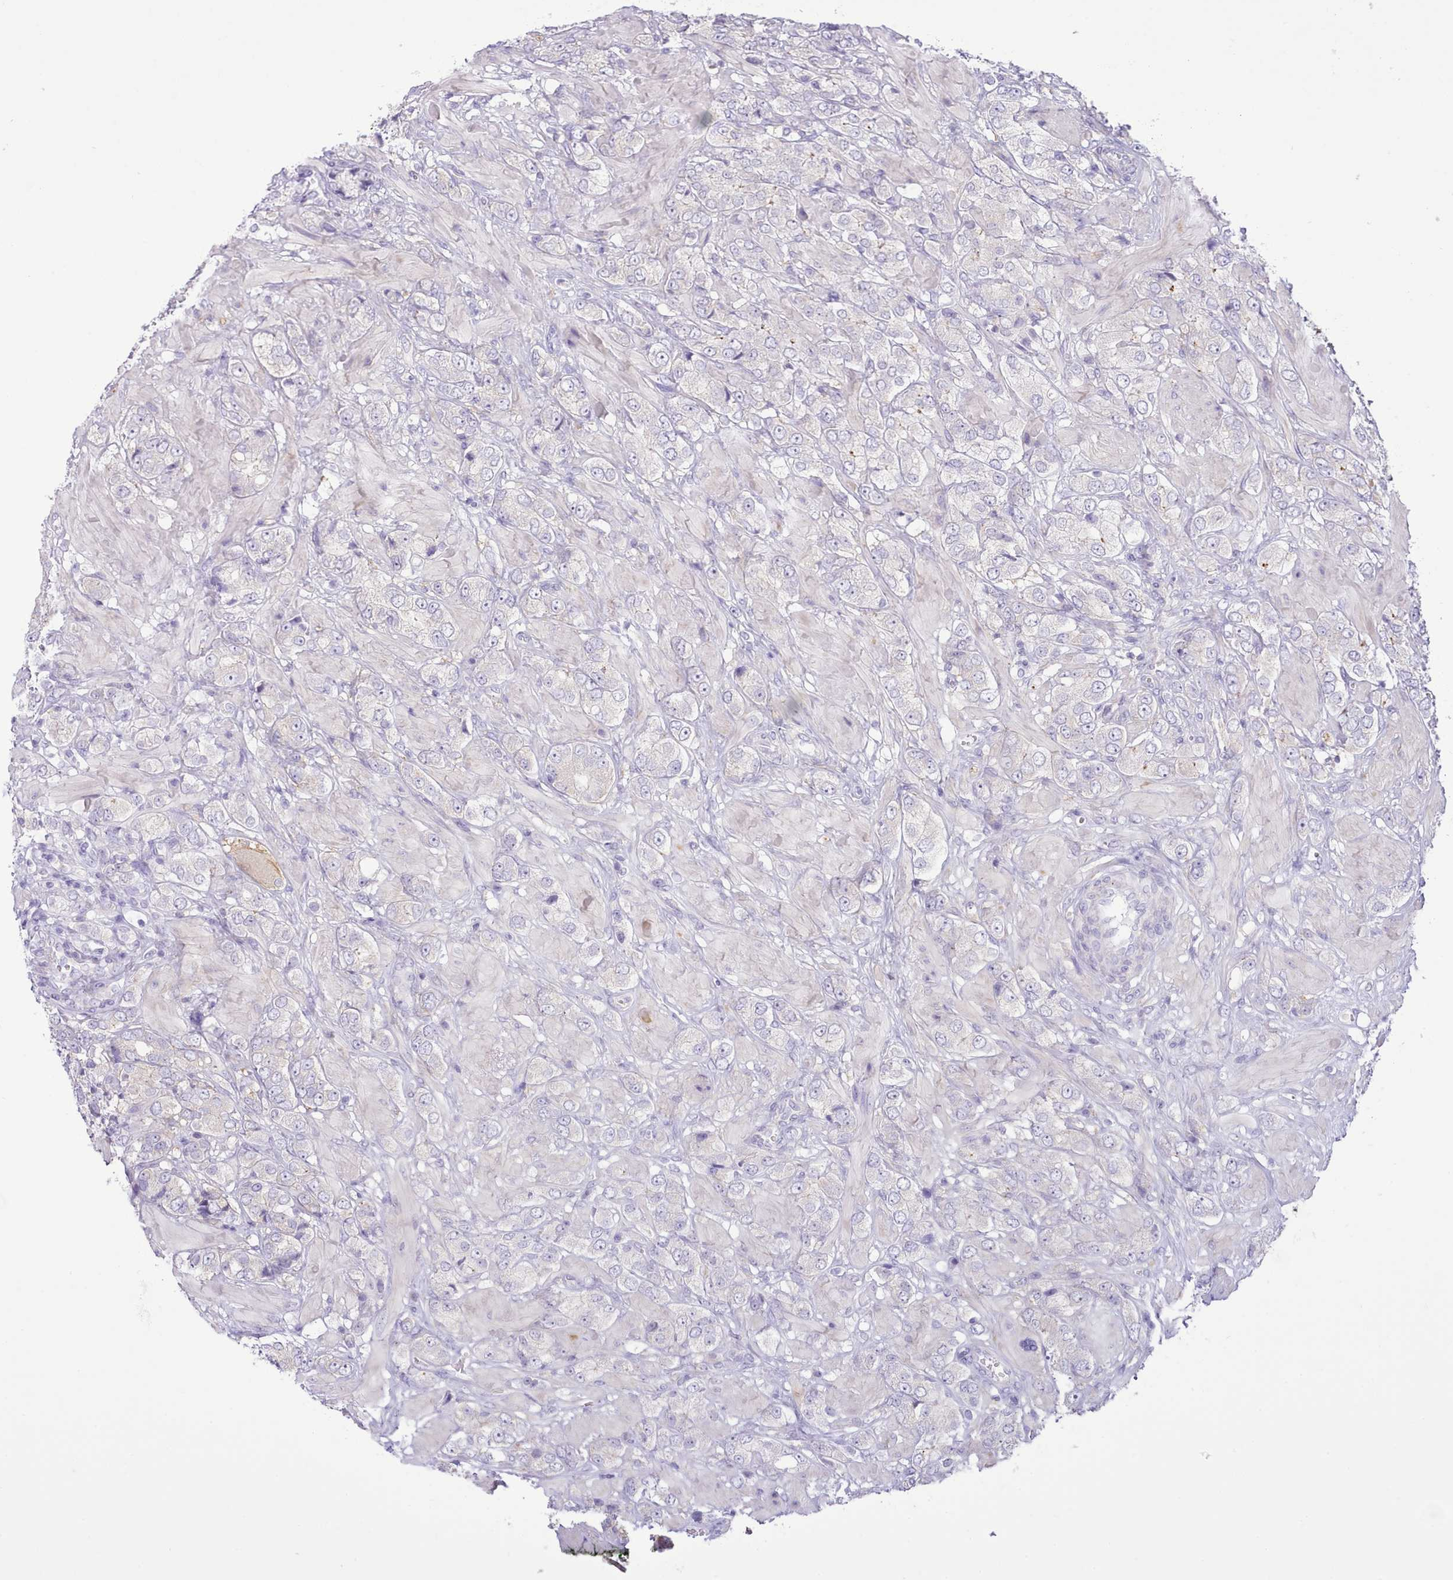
{"staining": {"intensity": "negative", "quantity": "none", "location": "none"}, "tissue": "prostate cancer", "cell_type": "Tumor cells", "image_type": "cancer", "snomed": [{"axis": "morphology", "description": "Adenocarcinoma, High grade"}, {"axis": "topography", "description": "Prostate and seminal vesicle, NOS"}], "caption": "Image shows no protein expression in tumor cells of prostate adenocarcinoma (high-grade) tissue.", "gene": "MDFI", "patient": {"sex": "male", "age": 64}}